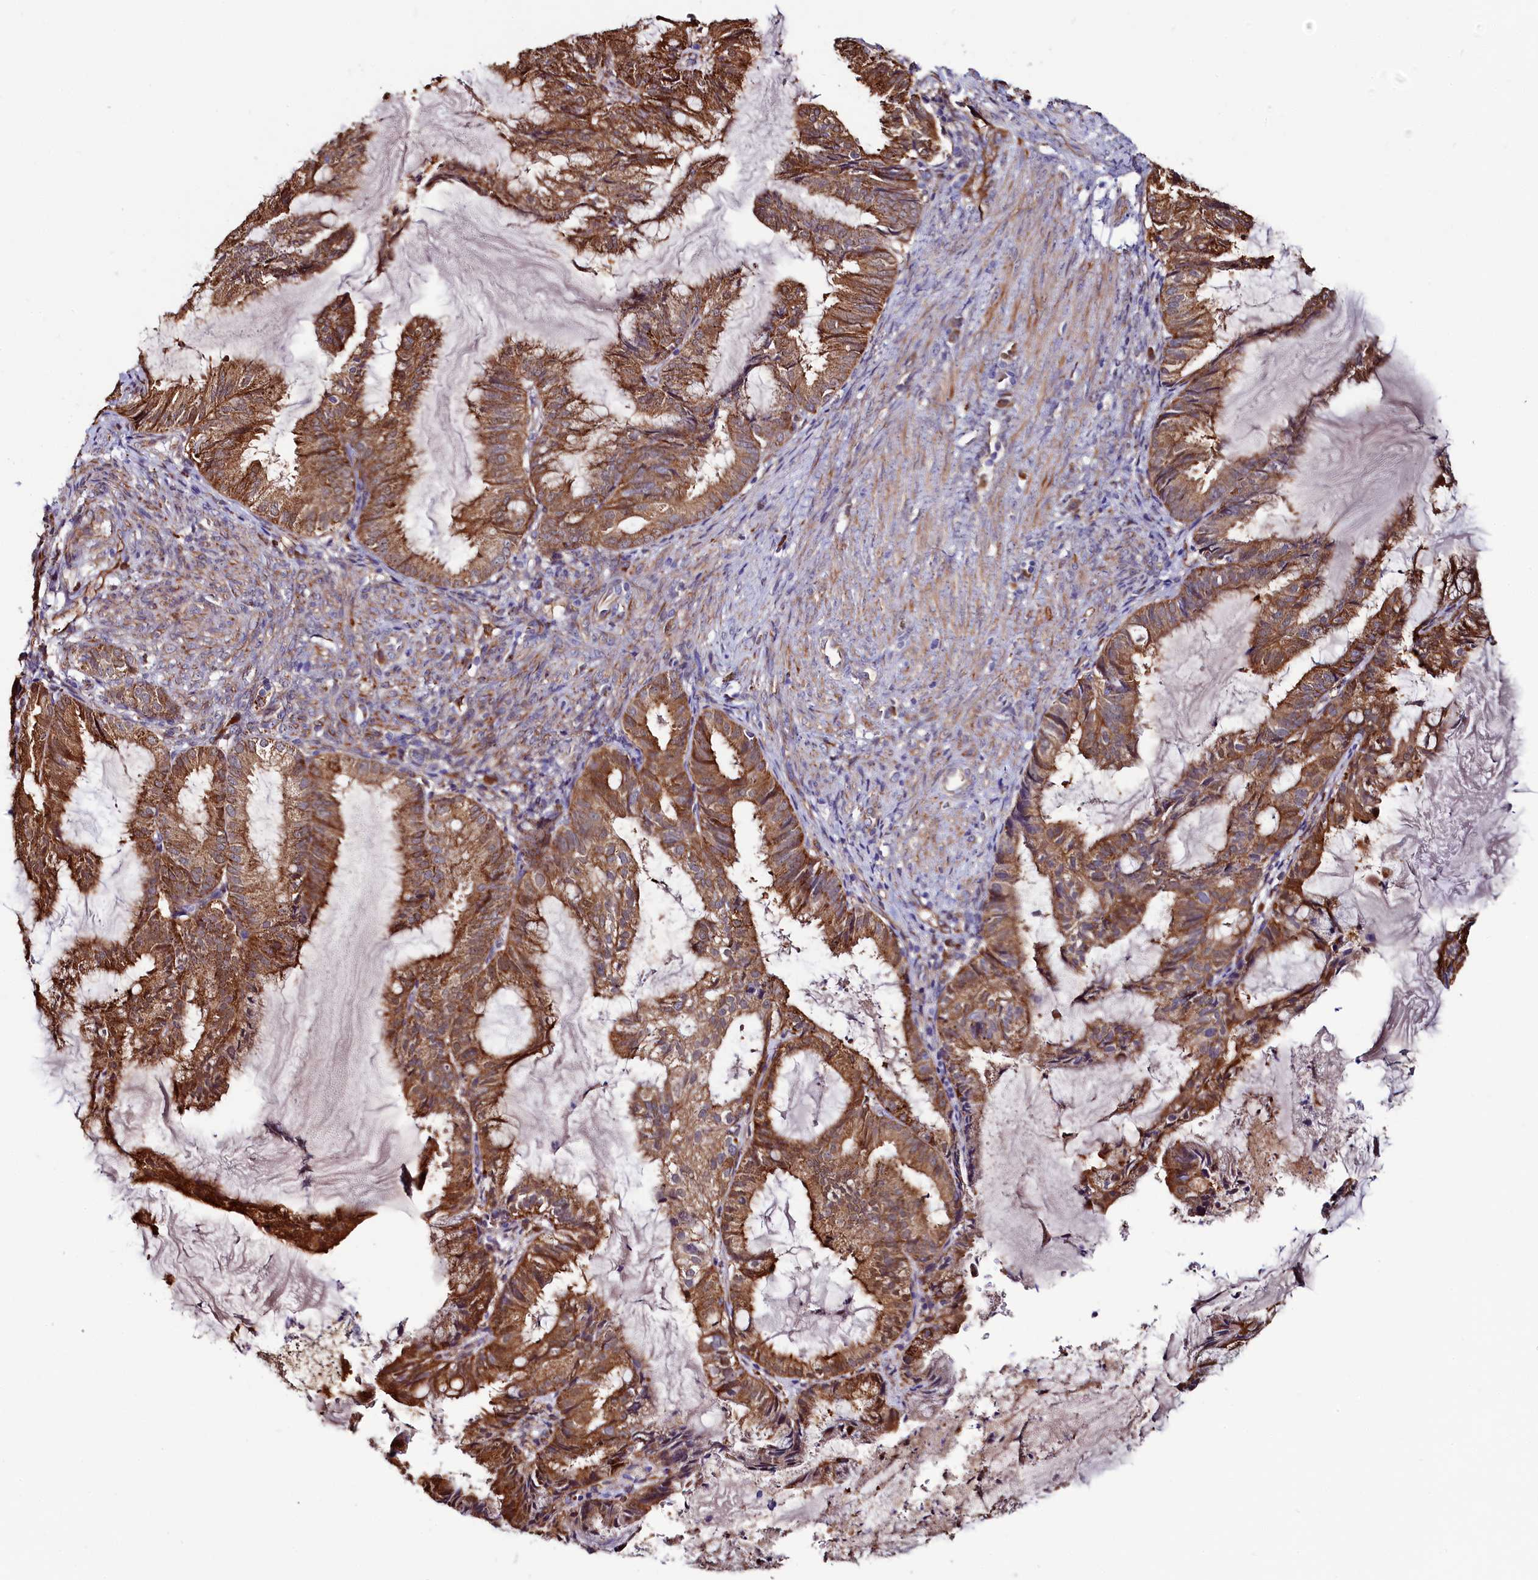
{"staining": {"intensity": "moderate", "quantity": ">75%", "location": "cytoplasmic/membranous"}, "tissue": "endometrial cancer", "cell_type": "Tumor cells", "image_type": "cancer", "snomed": [{"axis": "morphology", "description": "Adenocarcinoma, NOS"}, {"axis": "topography", "description": "Endometrium"}], "caption": "Immunohistochemical staining of human endometrial adenocarcinoma shows medium levels of moderate cytoplasmic/membranous protein expression in about >75% of tumor cells.", "gene": "ASTE1", "patient": {"sex": "female", "age": 86}}